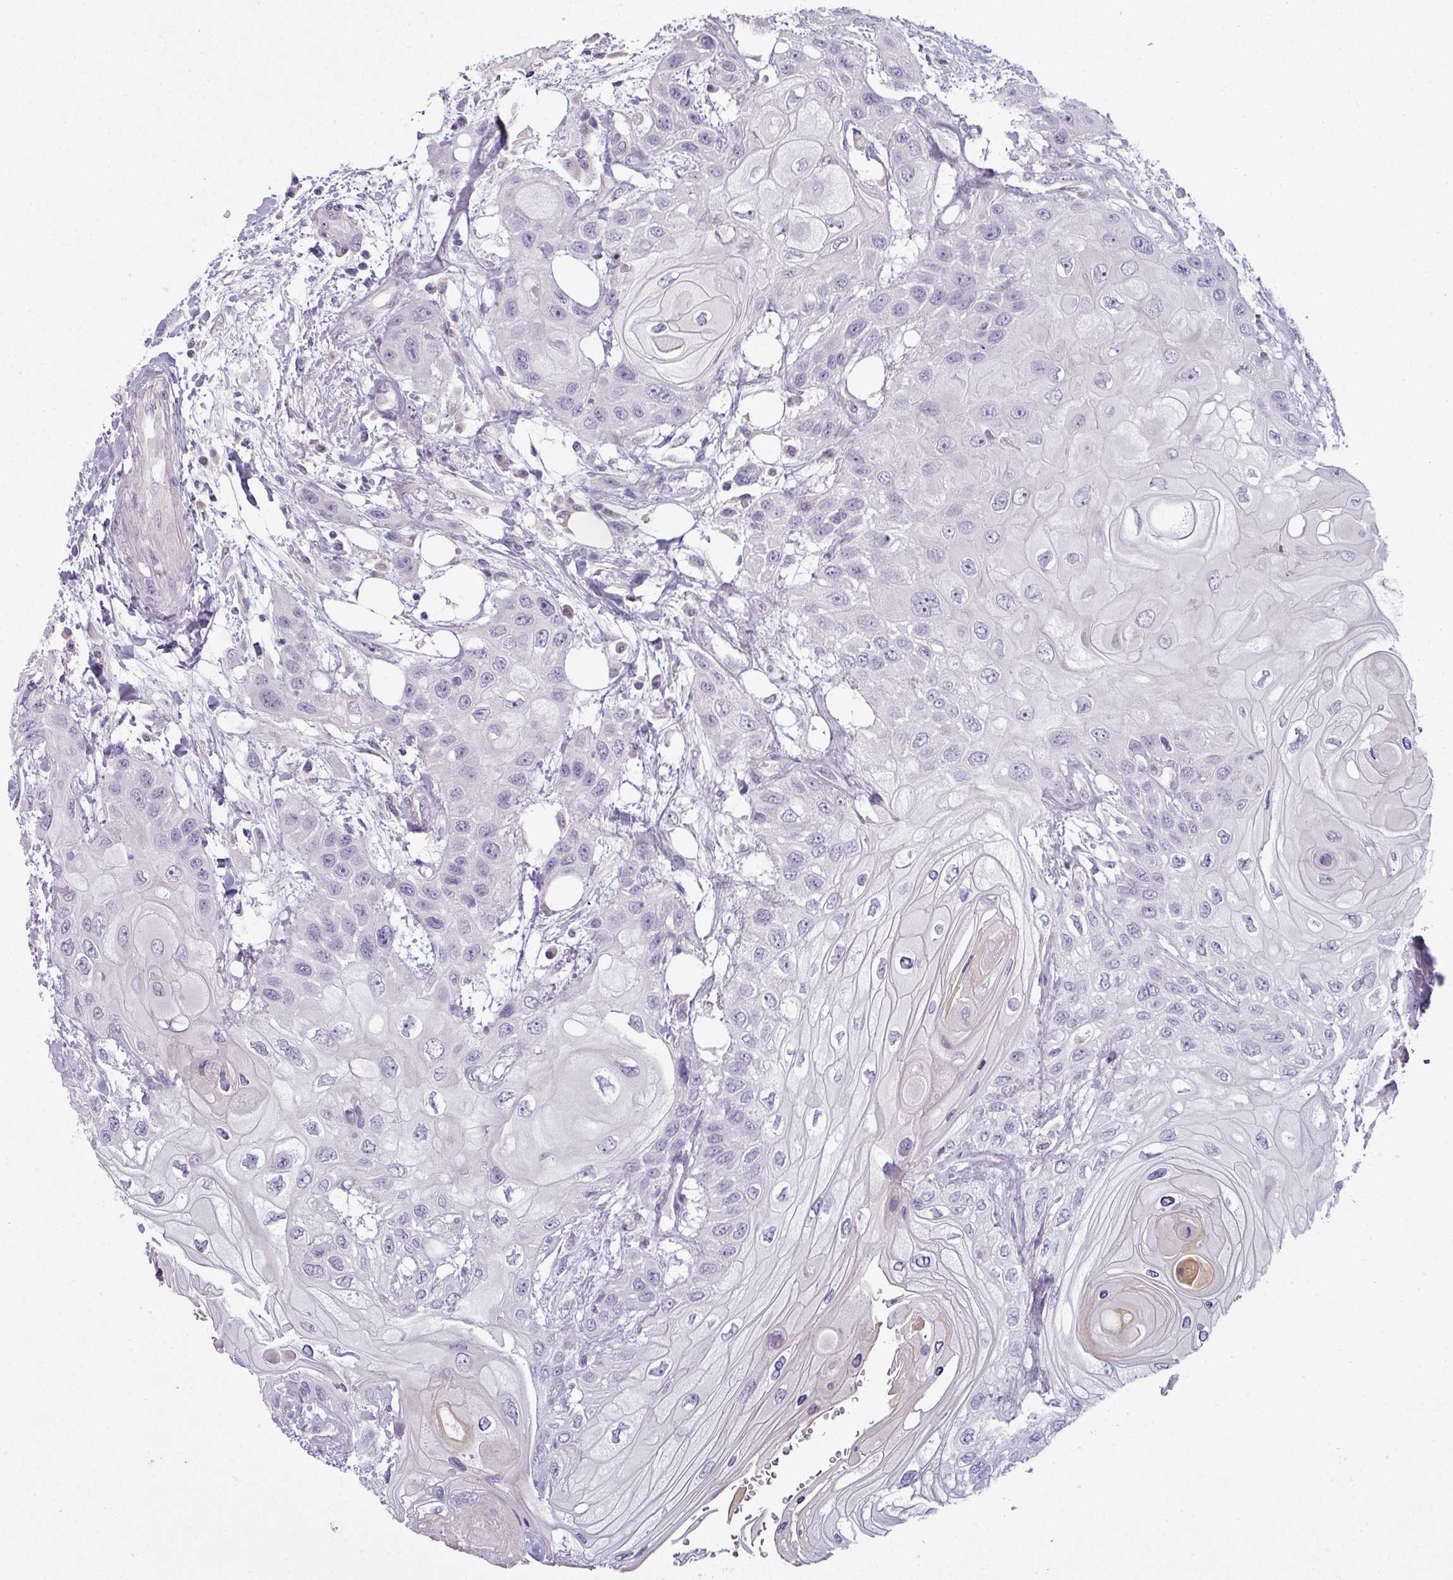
{"staining": {"intensity": "negative", "quantity": "none", "location": "none"}, "tissue": "head and neck cancer", "cell_type": "Tumor cells", "image_type": "cancer", "snomed": [{"axis": "morphology", "description": "Squamous cell carcinoma, NOS"}, {"axis": "topography", "description": "Head-Neck"}], "caption": "Immunohistochemical staining of head and neck cancer exhibits no significant positivity in tumor cells.", "gene": "HBEGF", "patient": {"sex": "female", "age": 43}}